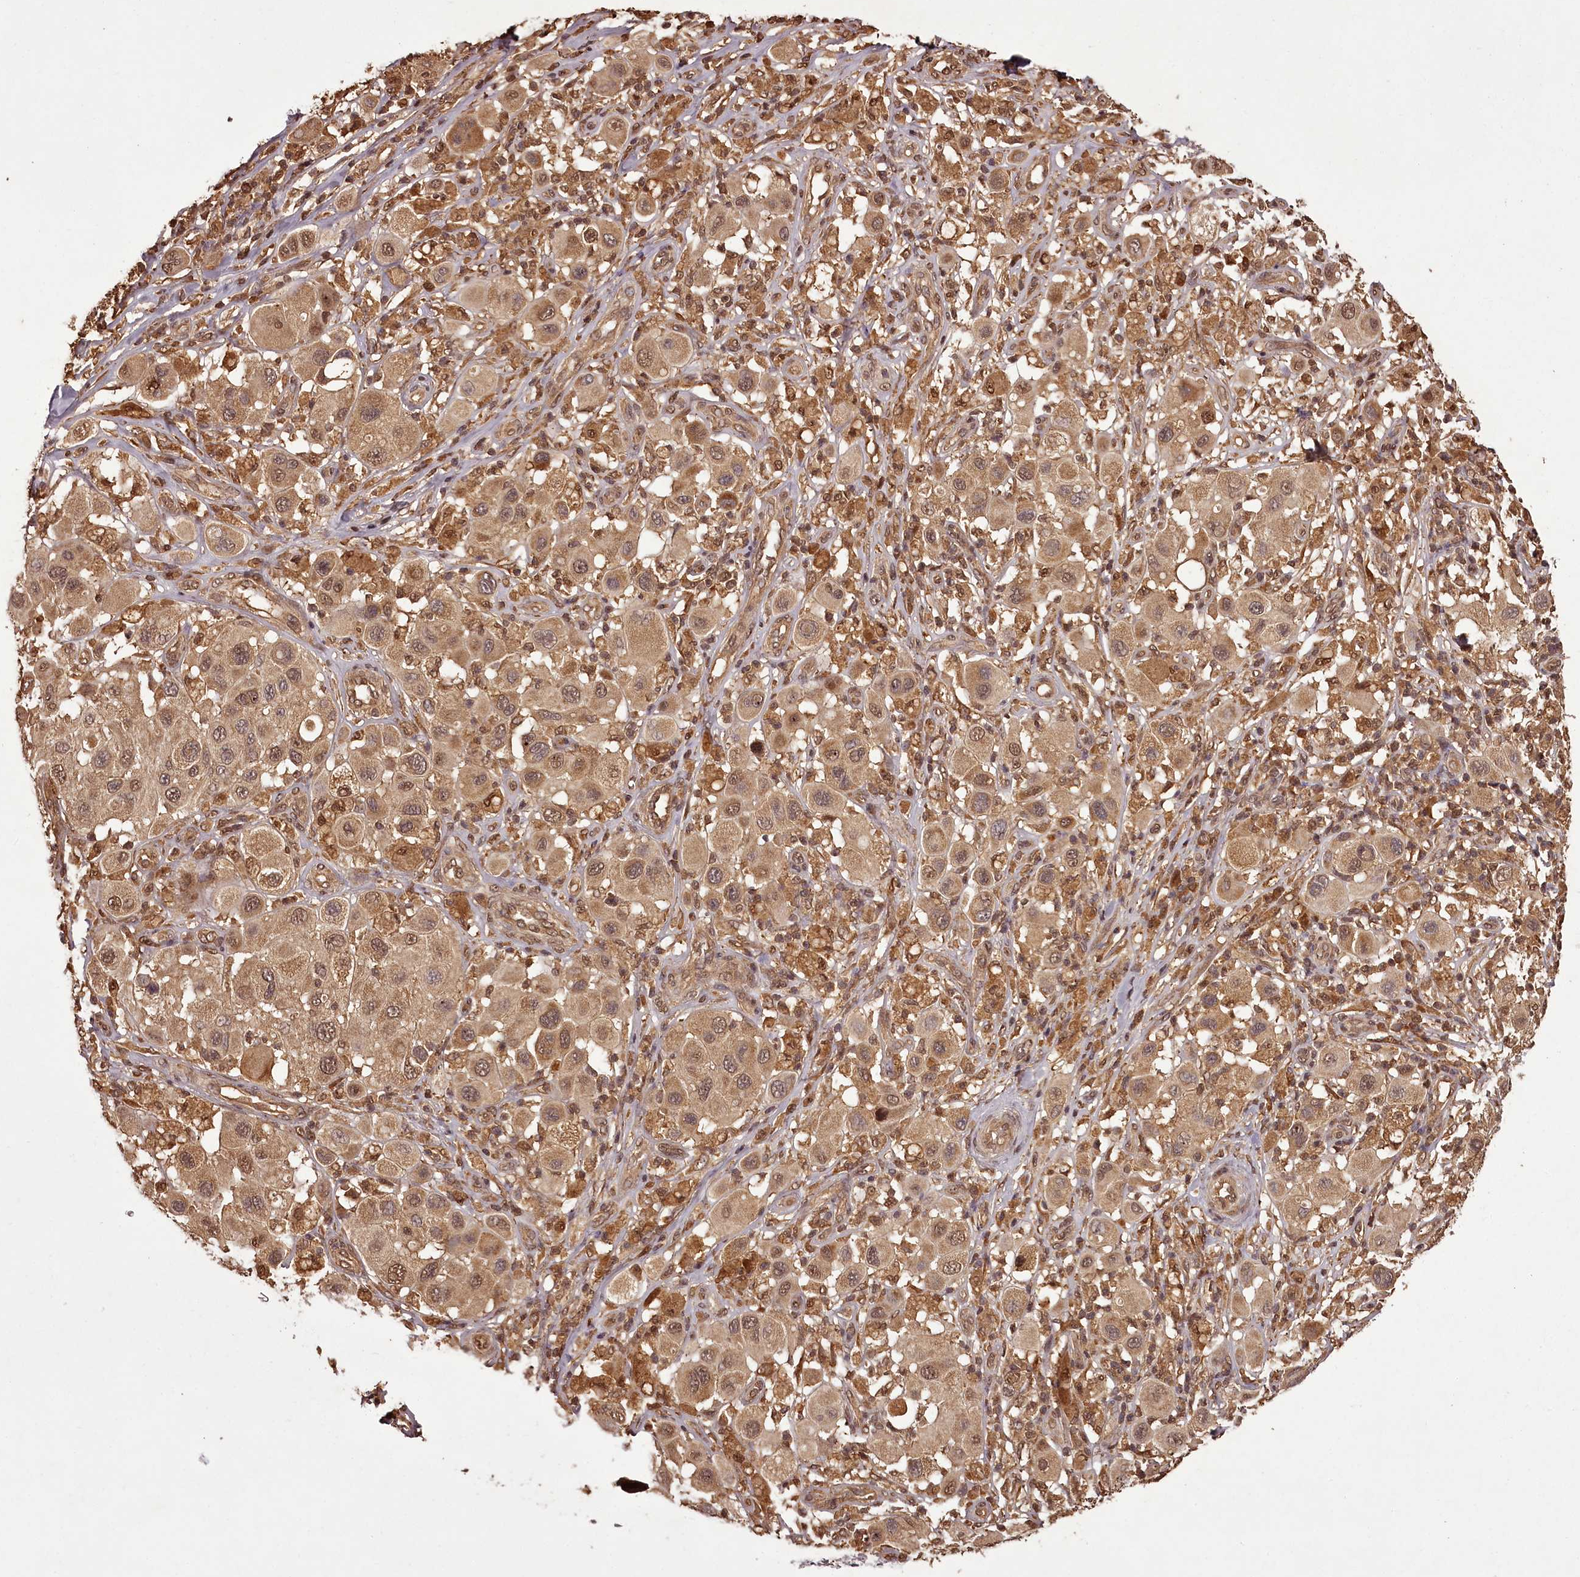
{"staining": {"intensity": "moderate", "quantity": ">75%", "location": "cytoplasmic/membranous,nuclear"}, "tissue": "melanoma", "cell_type": "Tumor cells", "image_type": "cancer", "snomed": [{"axis": "morphology", "description": "Malignant melanoma, Metastatic site"}, {"axis": "topography", "description": "Skin"}], "caption": "Tumor cells reveal medium levels of moderate cytoplasmic/membranous and nuclear staining in approximately >75% of cells in human melanoma. (brown staining indicates protein expression, while blue staining denotes nuclei).", "gene": "NPRL2", "patient": {"sex": "male", "age": 41}}